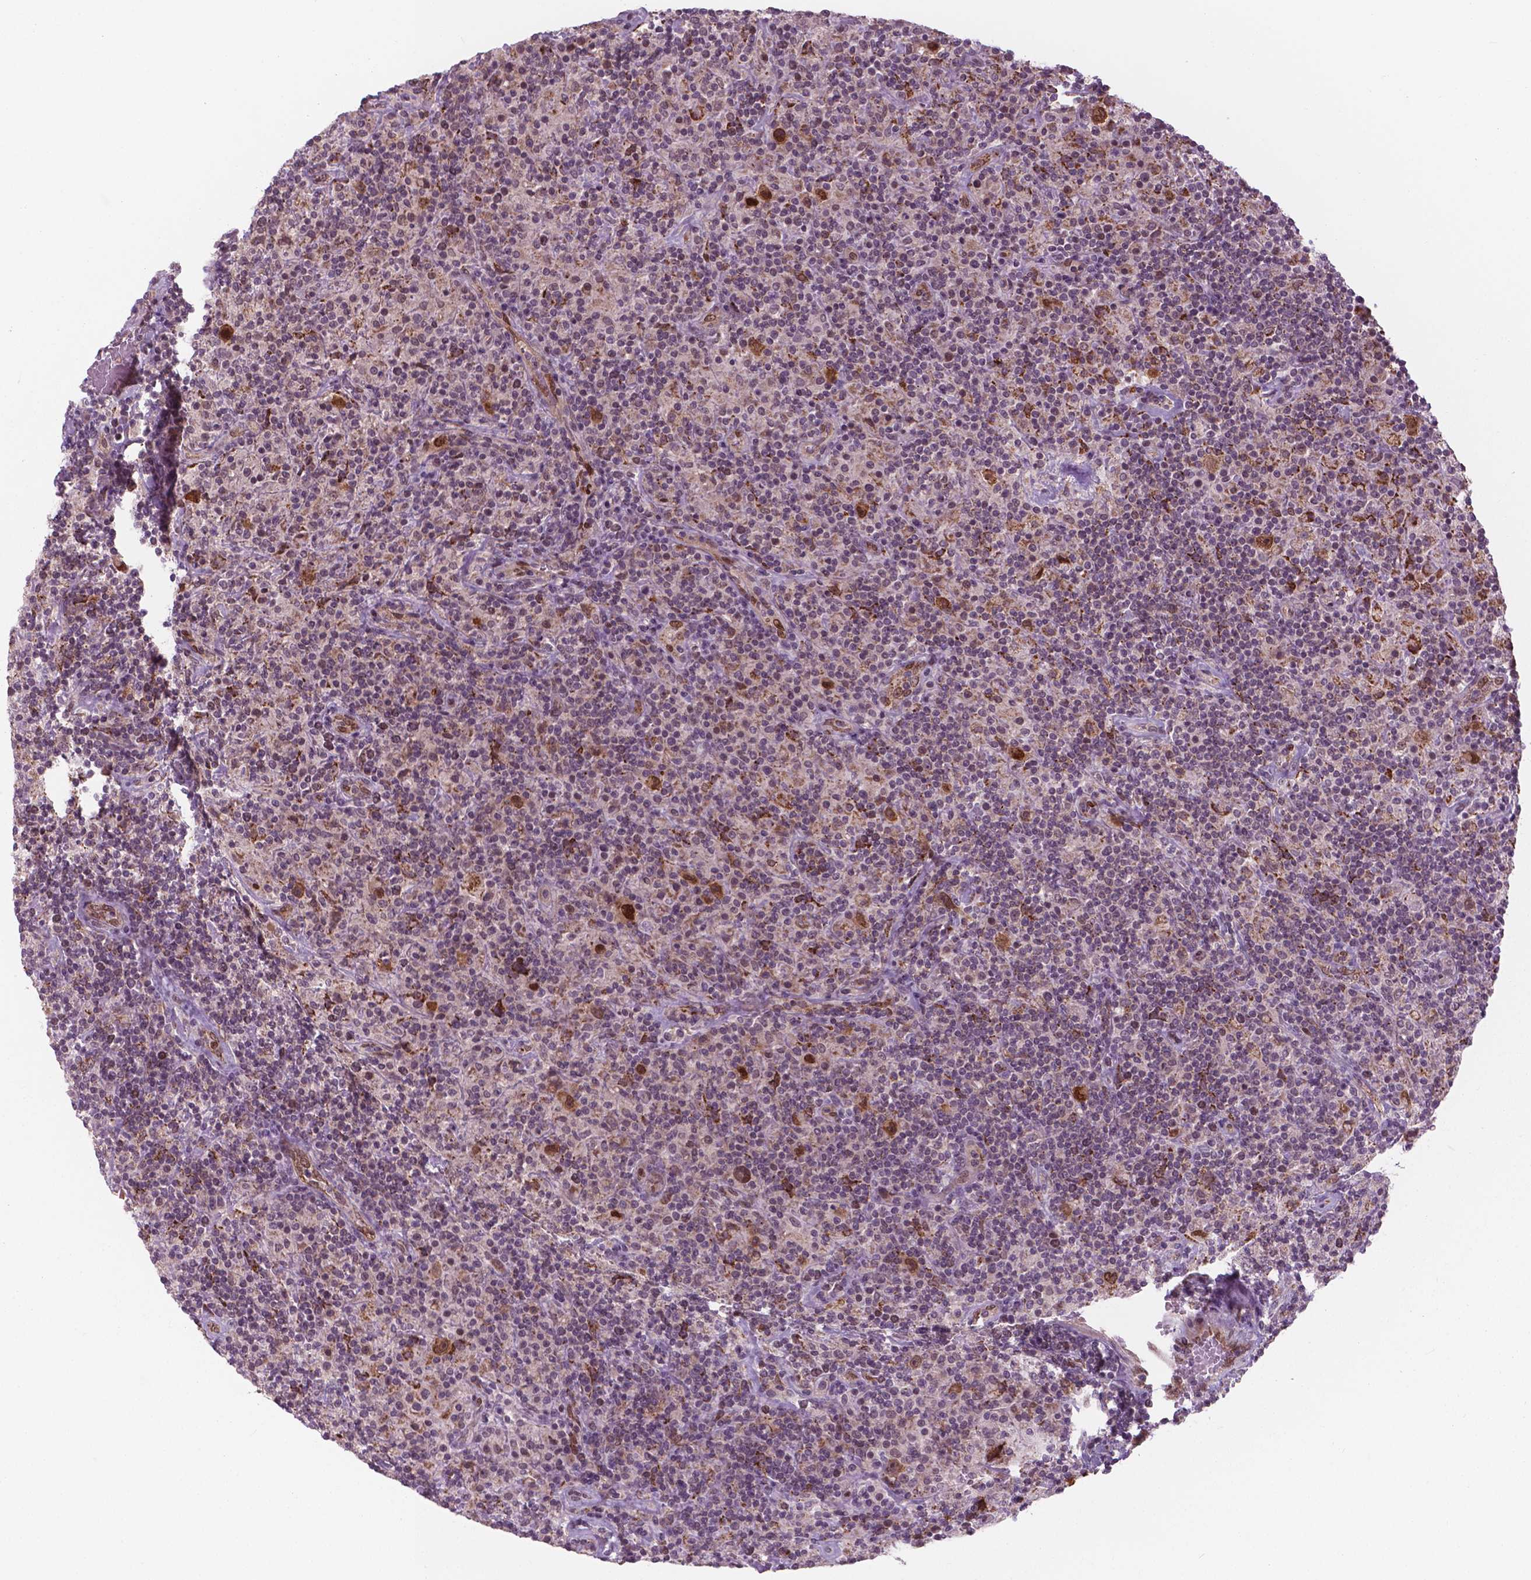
{"staining": {"intensity": "negative", "quantity": "none", "location": "none"}, "tissue": "lymphoma", "cell_type": "Tumor cells", "image_type": "cancer", "snomed": [{"axis": "morphology", "description": "Hodgkin's disease, NOS"}, {"axis": "topography", "description": "Lymph node"}], "caption": "Lymphoma stained for a protein using immunohistochemistry demonstrates no staining tumor cells.", "gene": "NFAT5", "patient": {"sex": "male", "age": 70}}